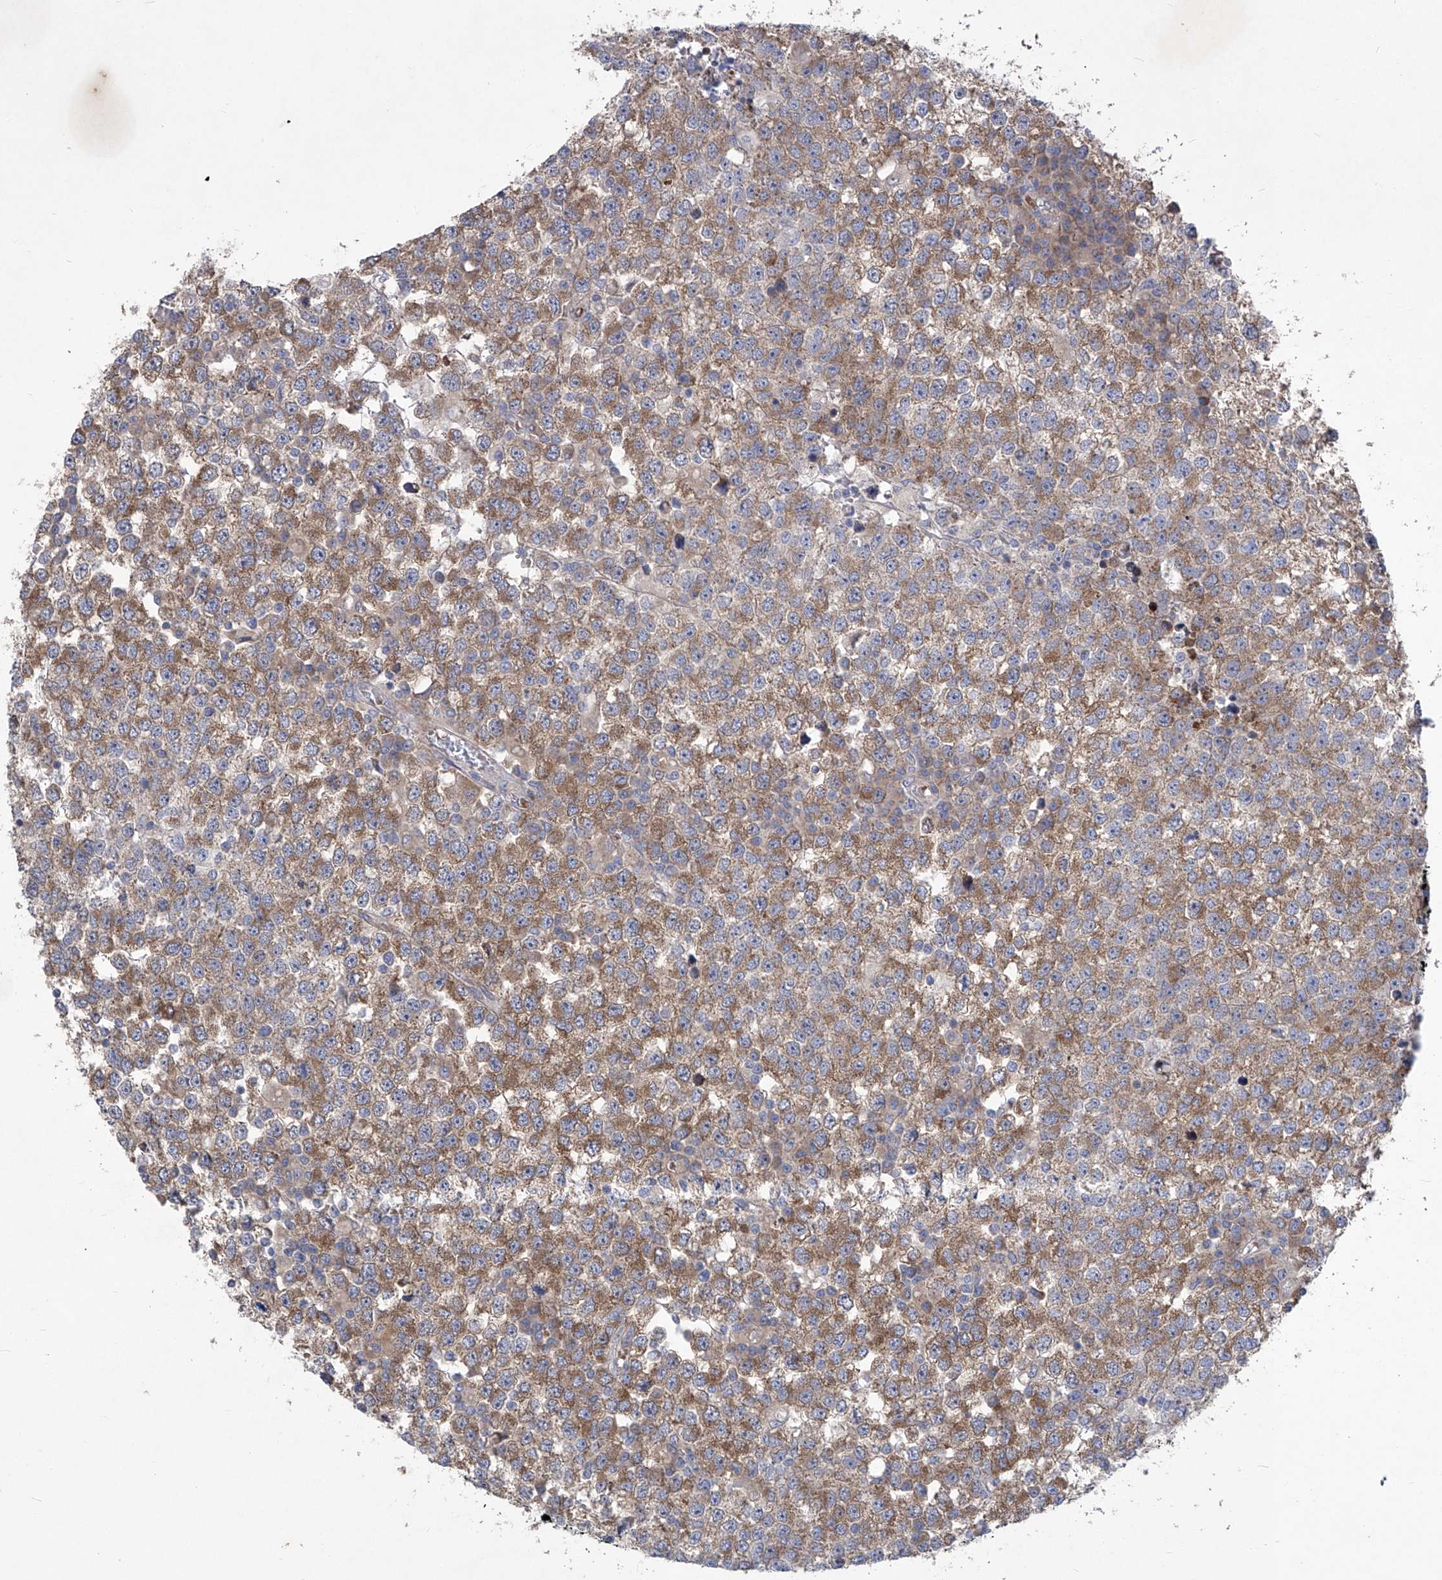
{"staining": {"intensity": "moderate", "quantity": ">75%", "location": "cytoplasmic/membranous"}, "tissue": "testis cancer", "cell_type": "Tumor cells", "image_type": "cancer", "snomed": [{"axis": "morphology", "description": "Seminoma, NOS"}, {"axis": "topography", "description": "Testis"}], "caption": "The image shows staining of testis cancer, revealing moderate cytoplasmic/membranous protein staining (brown color) within tumor cells.", "gene": "COQ3", "patient": {"sex": "male", "age": 65}}